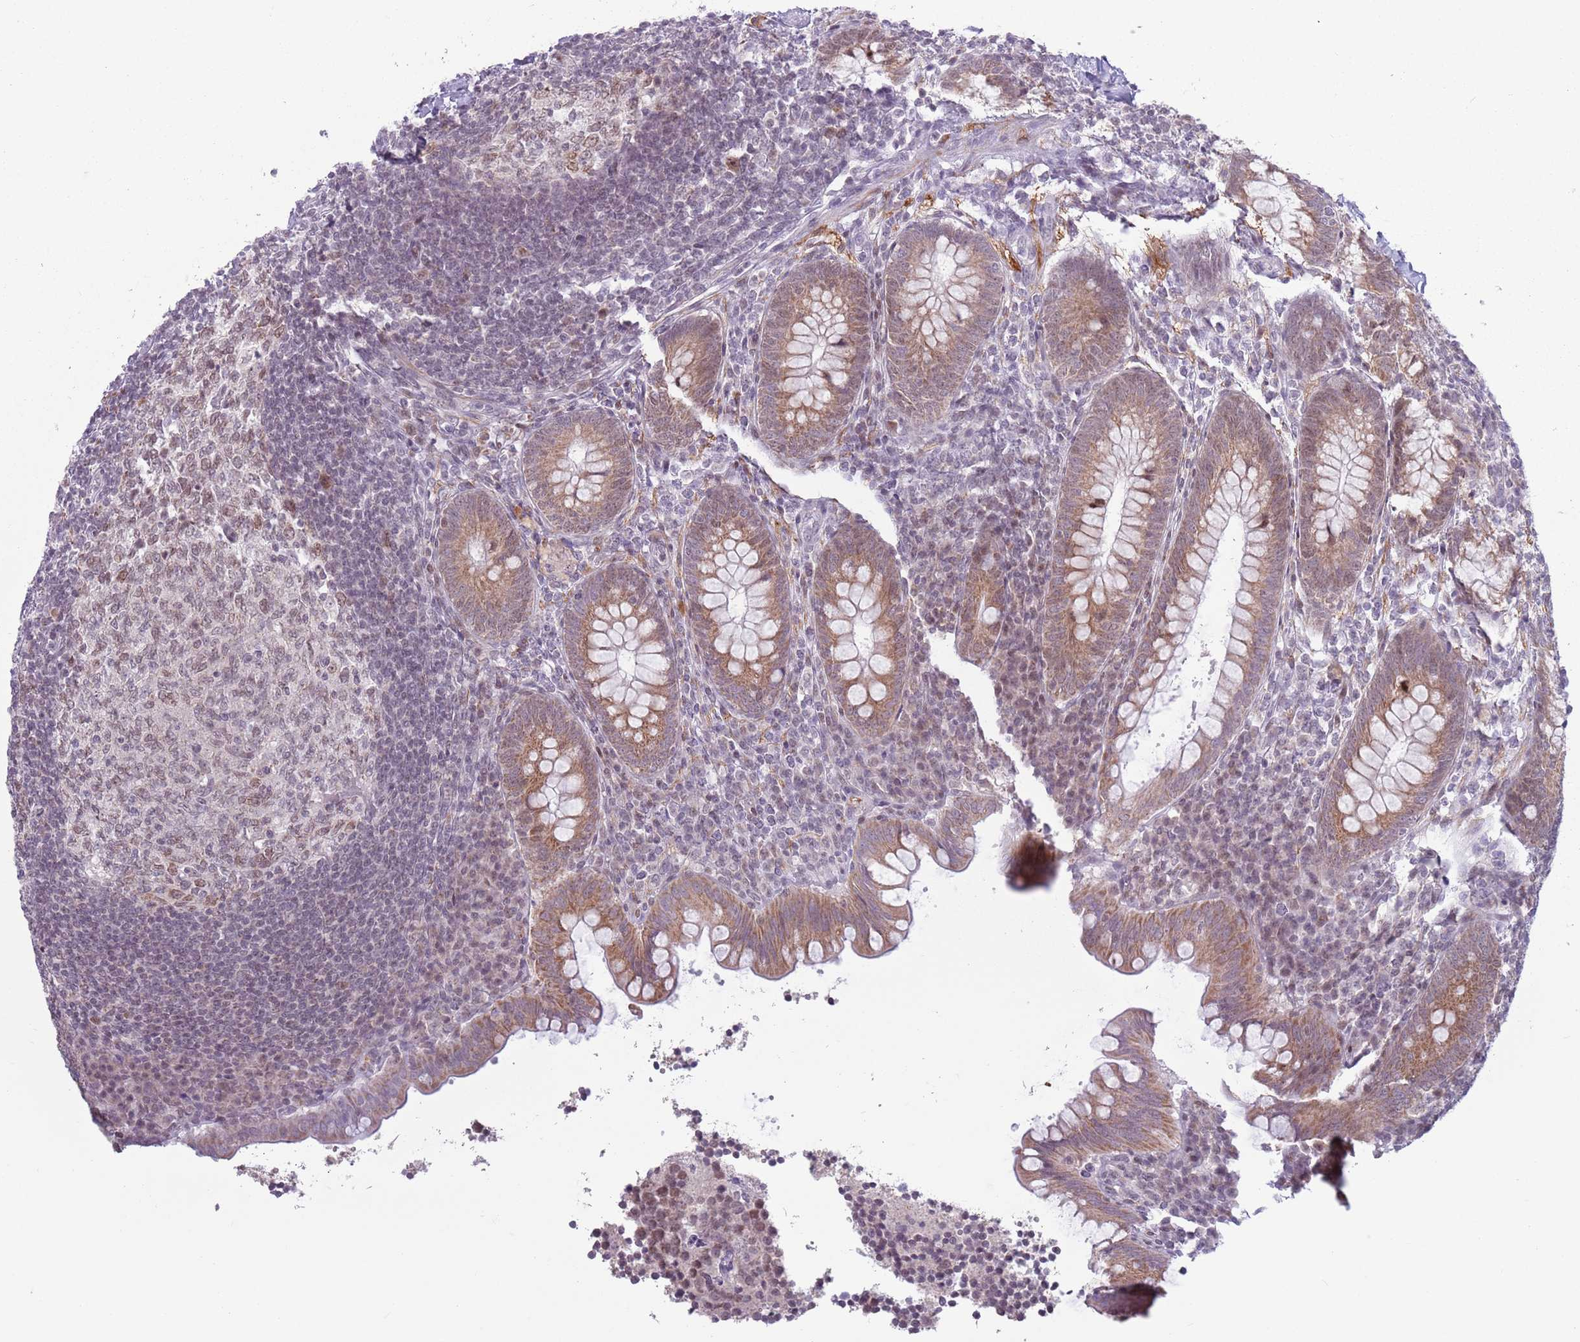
{"staining": {"intensity": "moderate", "quantity": ">75%", "location": "cytoplasmic/membranous,nuclear"}, "tissue": "appendix", "cell_type": "Glandular cells", "image_type": "normal", "snomed": [{"axis": "morphology", "description": "Normal tissue, NOS"}, {"axis": "topography", "description": "Appendix"}], "caption": "IHC of normal human appendix shows medium levels of moderate cytoplasmic/membranous,nuclear expression in about >75% of glandular cells. The protein of interest is stained brown, and the nuclei are stained in blue (DAB (3,3'-diaminobenzidine) IHC with brightfield microscopy, high magnification).", "gene": "MRPL34", "patient": {"sex": "female", "age": 33}}